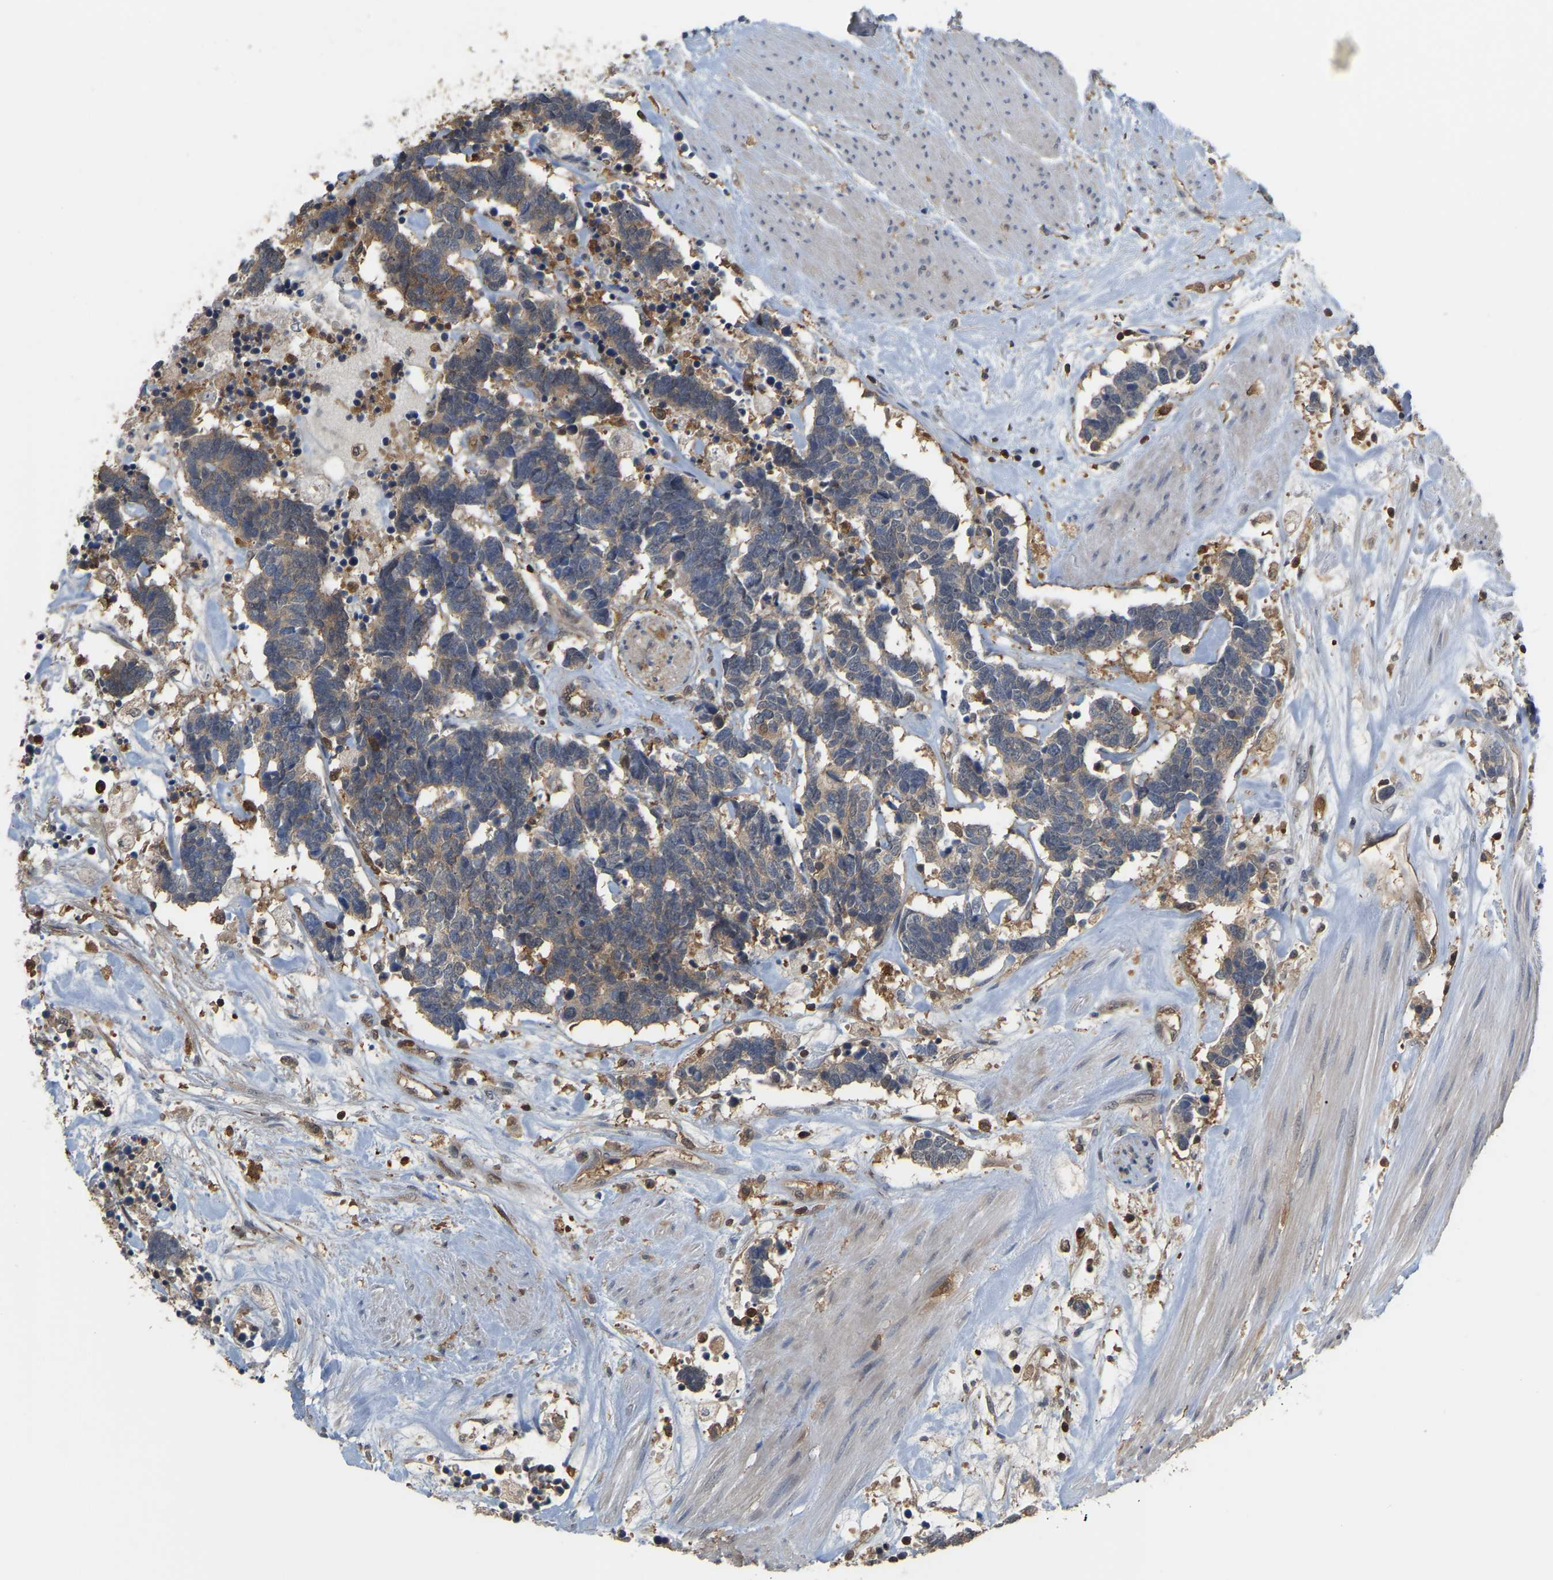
{"staining": {"intensity": "moderate", "quantity": "25%-75%", "location": "cytoplasmic/membranous"}, "tissue": "carcinoid", "cell_type": "Tumor cells", "image_type": "cancer", "snomed": [{"axis": "morphology", "description": "Carcinoma, NOS"}, {"axis": "morphology", "description": "Carcinoid, malignant, NOS"}, {"axis": "topography", "description": "Urinary bladder"}], "caption": "Tumor cells reveal medium levels of moderate cytoplasmic/membranous expression in approximately 25%-75% of cells in human carcinoid (malignant). Ihc stains the protein in brown and the nuclei are stained blue.", "gene": "MTPN", "patient": {"sex": "male", "age": 57}}